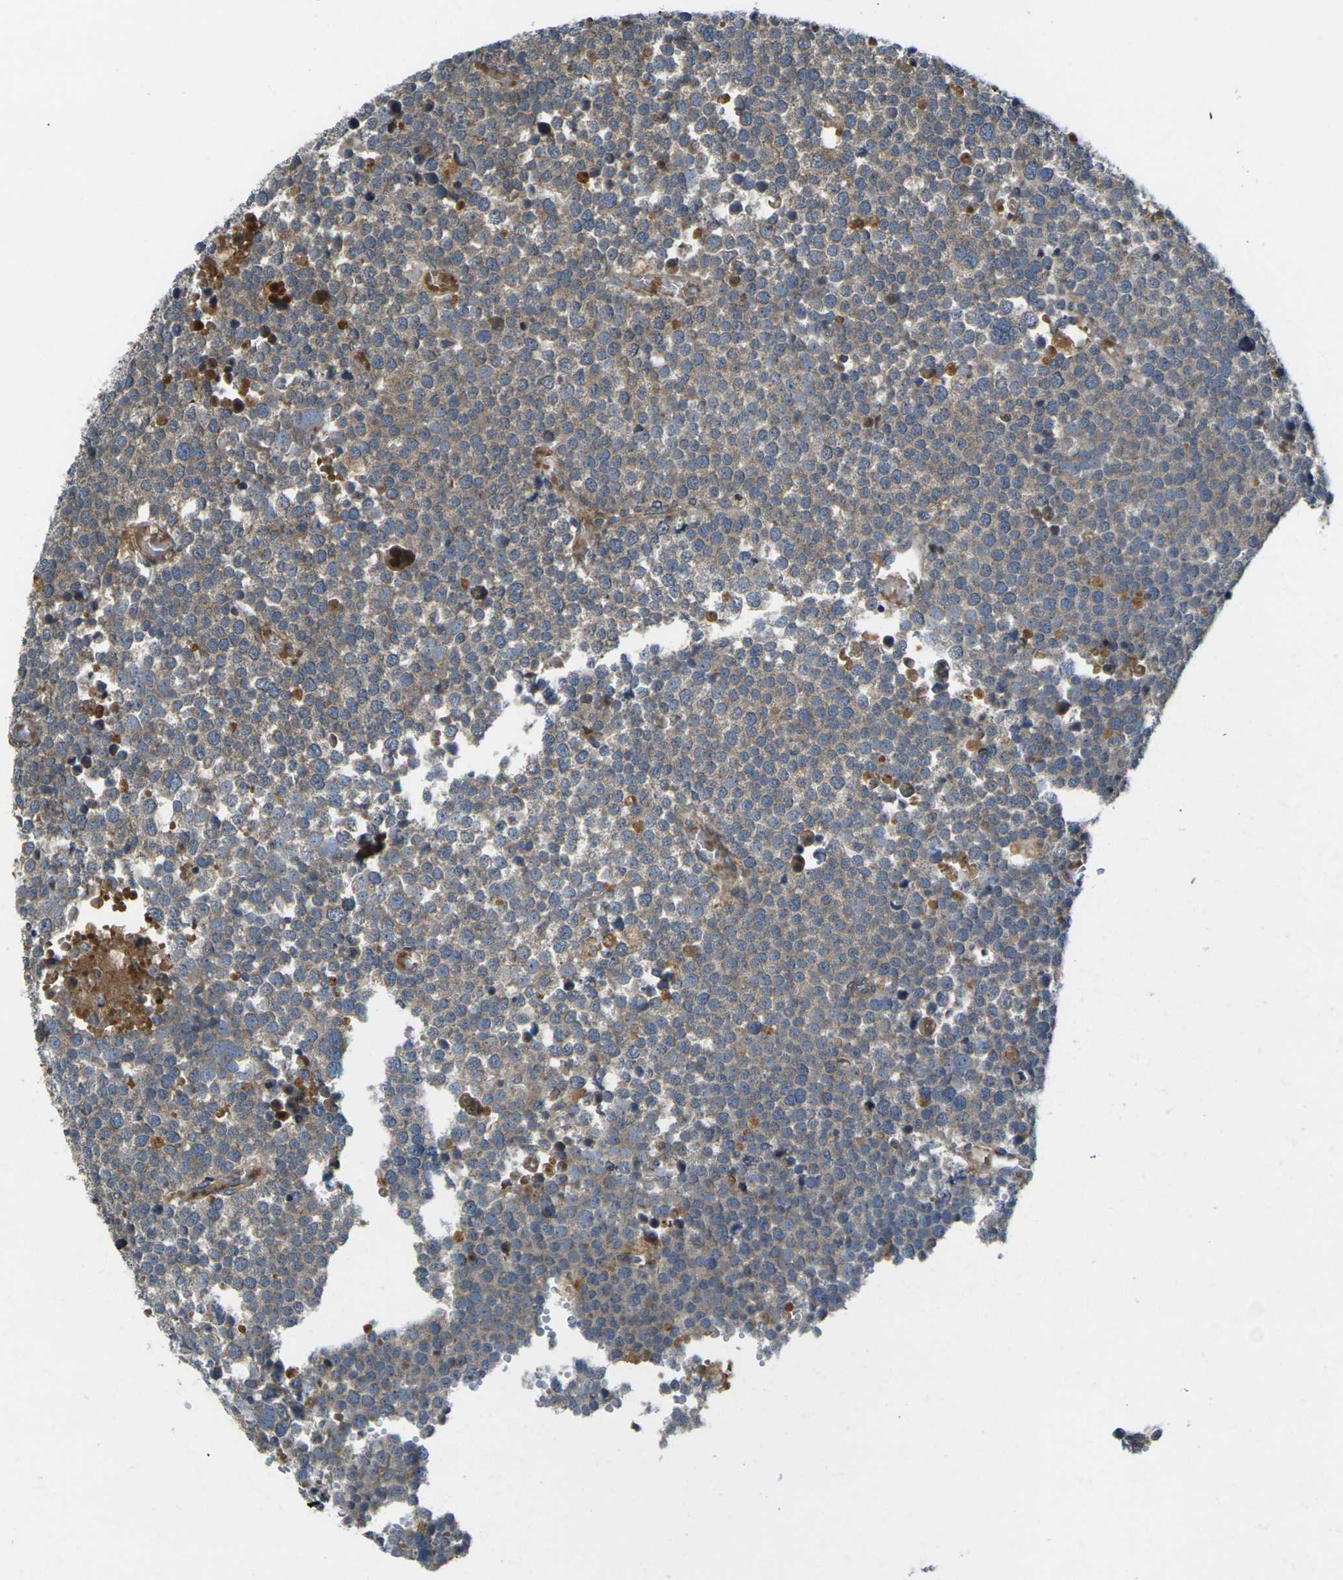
{"staining": {"intensity": "moderate", "quantity": "25%-75%", "location": "cytoplasmic/membranous"}, "tissue": "testis cancer", "cell_type": "Tumor cells", "image_type": "cancer", "snomed": [{"axis": "morphology", "description": "Seminoma, NOS"}, {"axis": "topography", "description": "Testis"}], "caption": "This histopathology image reveals immunohistochemistry staining of testis cancer, with medium moderate cytoplasmic/membranous expression in about 25%-75% of tumor cells.", "gene": "FZD1", "patient": {"sex": "male", "age": 71}}